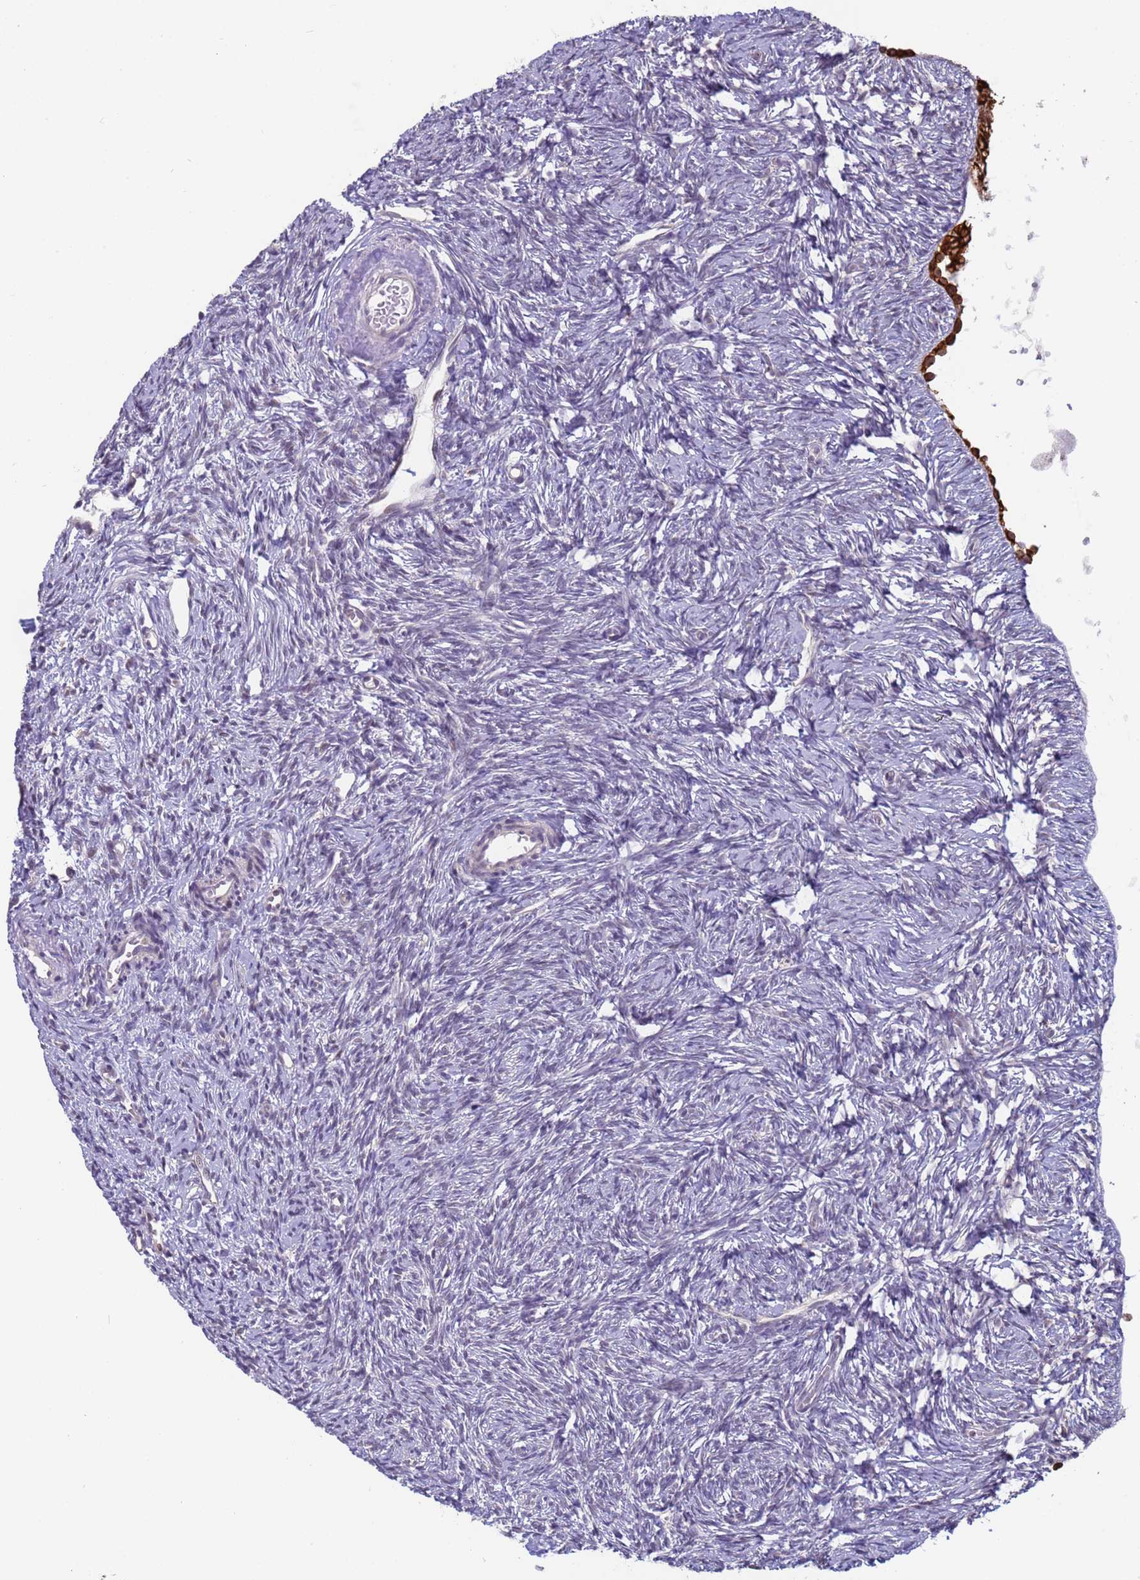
{"staining": {"intensity": "negative", "quantity": "none", "location": "none"}, "tissue": "ovary", "cell_type": "Ovarian stroma cells", "image_type": "normal", "snomed": [{"axis": "morphology", "description": "Normal tissue, NOS"}, {"axis": "topography", "description": "Ovary"}], "caption": "IHC of benign human ovary shows no expression in ovarian stroma cells. (Brightfield microscopy of DAB immunohistochemistry (IHC) at high magnification).", "gene": "VWA3A", "patient": {"sex": "female", "age": 51}}